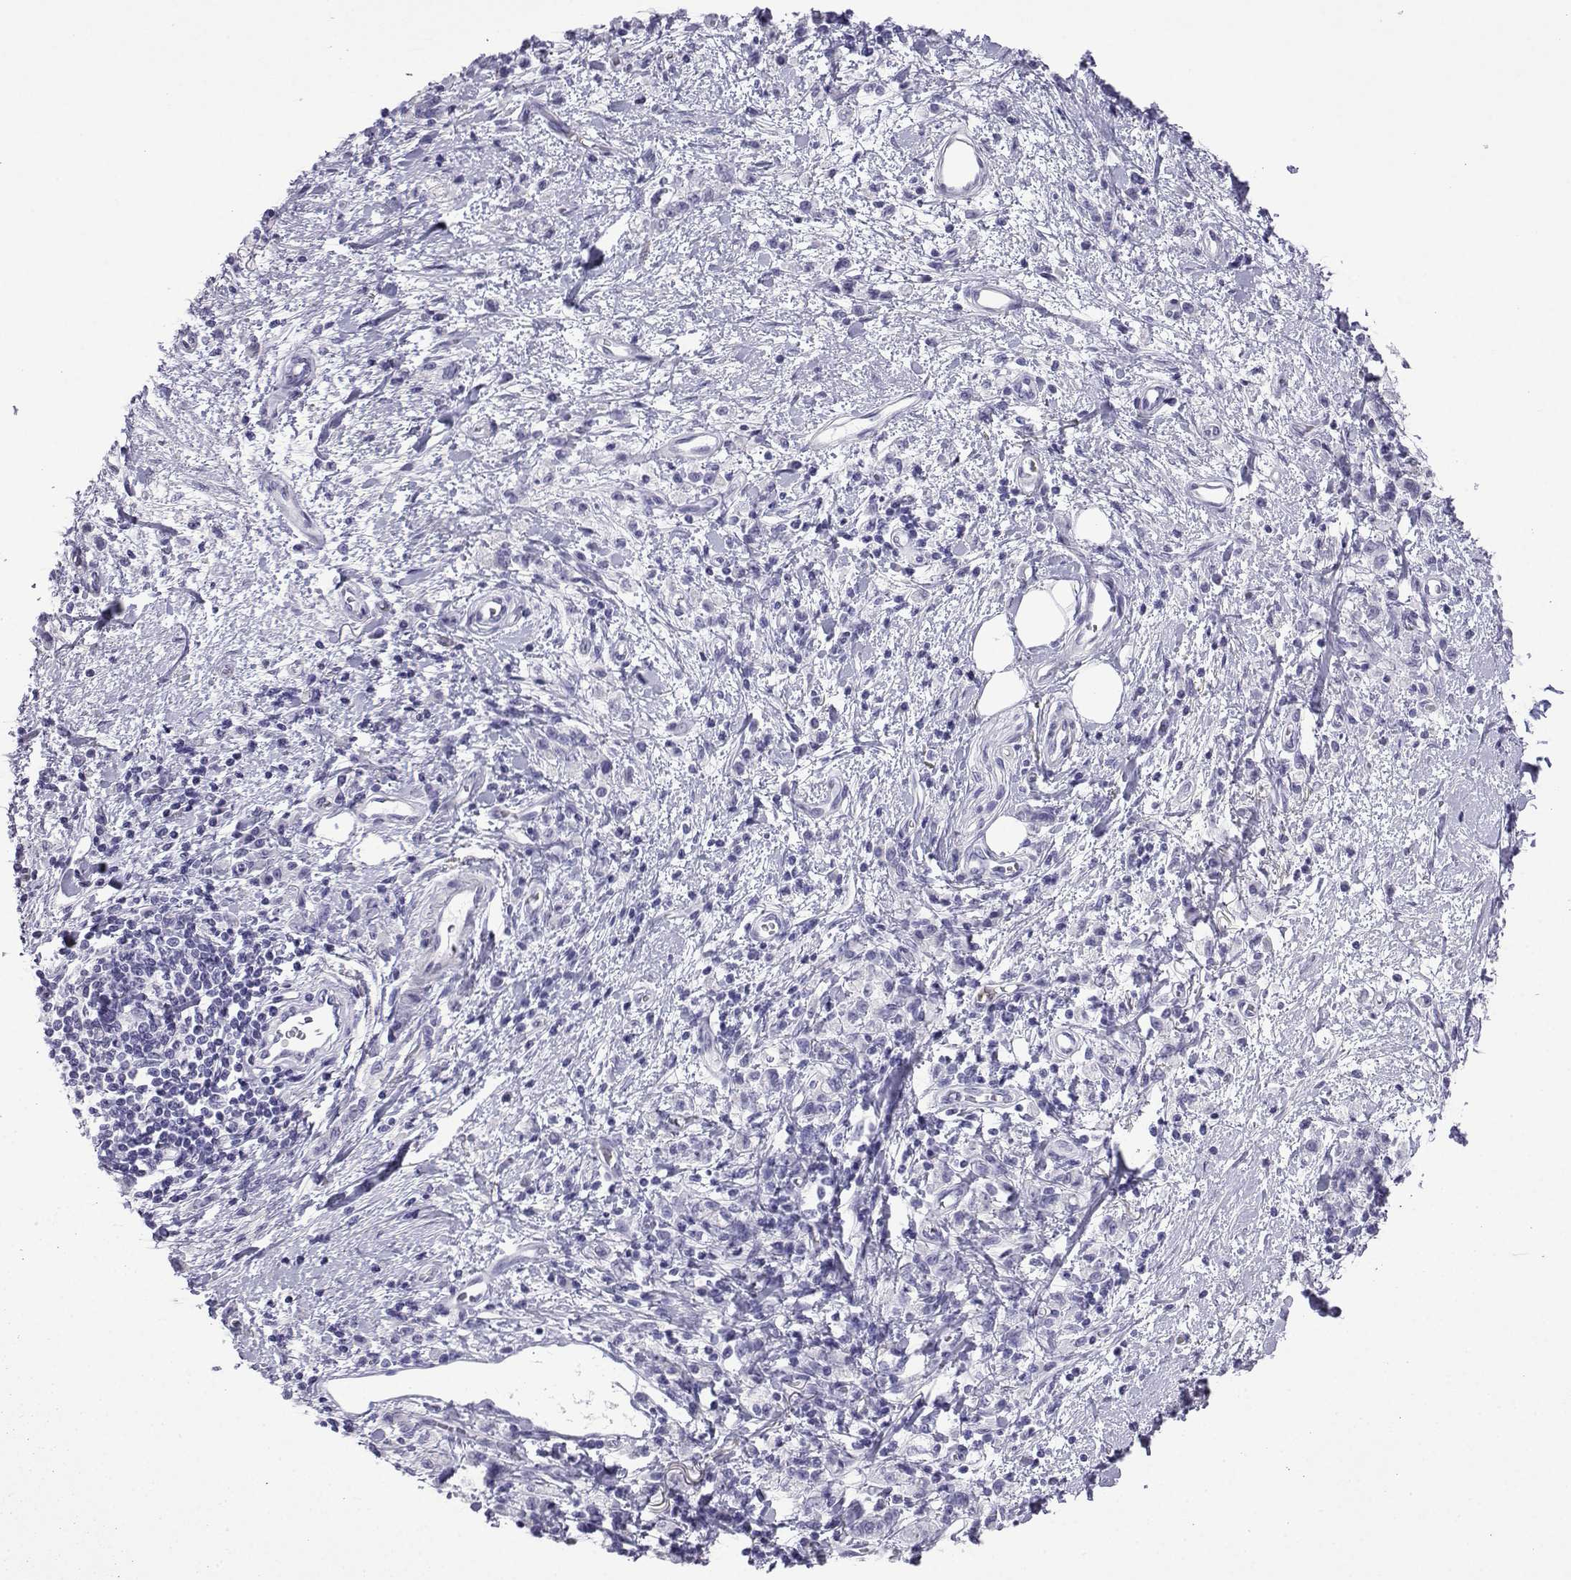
{"staining": {"intensity": "negative", "quantity": "none", "location": "none"}, "tissue": "stomach cancer", "cell_type": "Tumor cells", "image_type": "cancer", "snomed": [{"axis": "morphology", "description": "Adenocarcinoma, NOS"}, {"axis": "topography", "description": "Stomach"}], "caption": "Histopathology image shows no significant protein expression in tumor cells of stomach cancer (adenocarcinoma).", "gene": "TRIM46", "patient": {"sex": "male", "age": 77}}